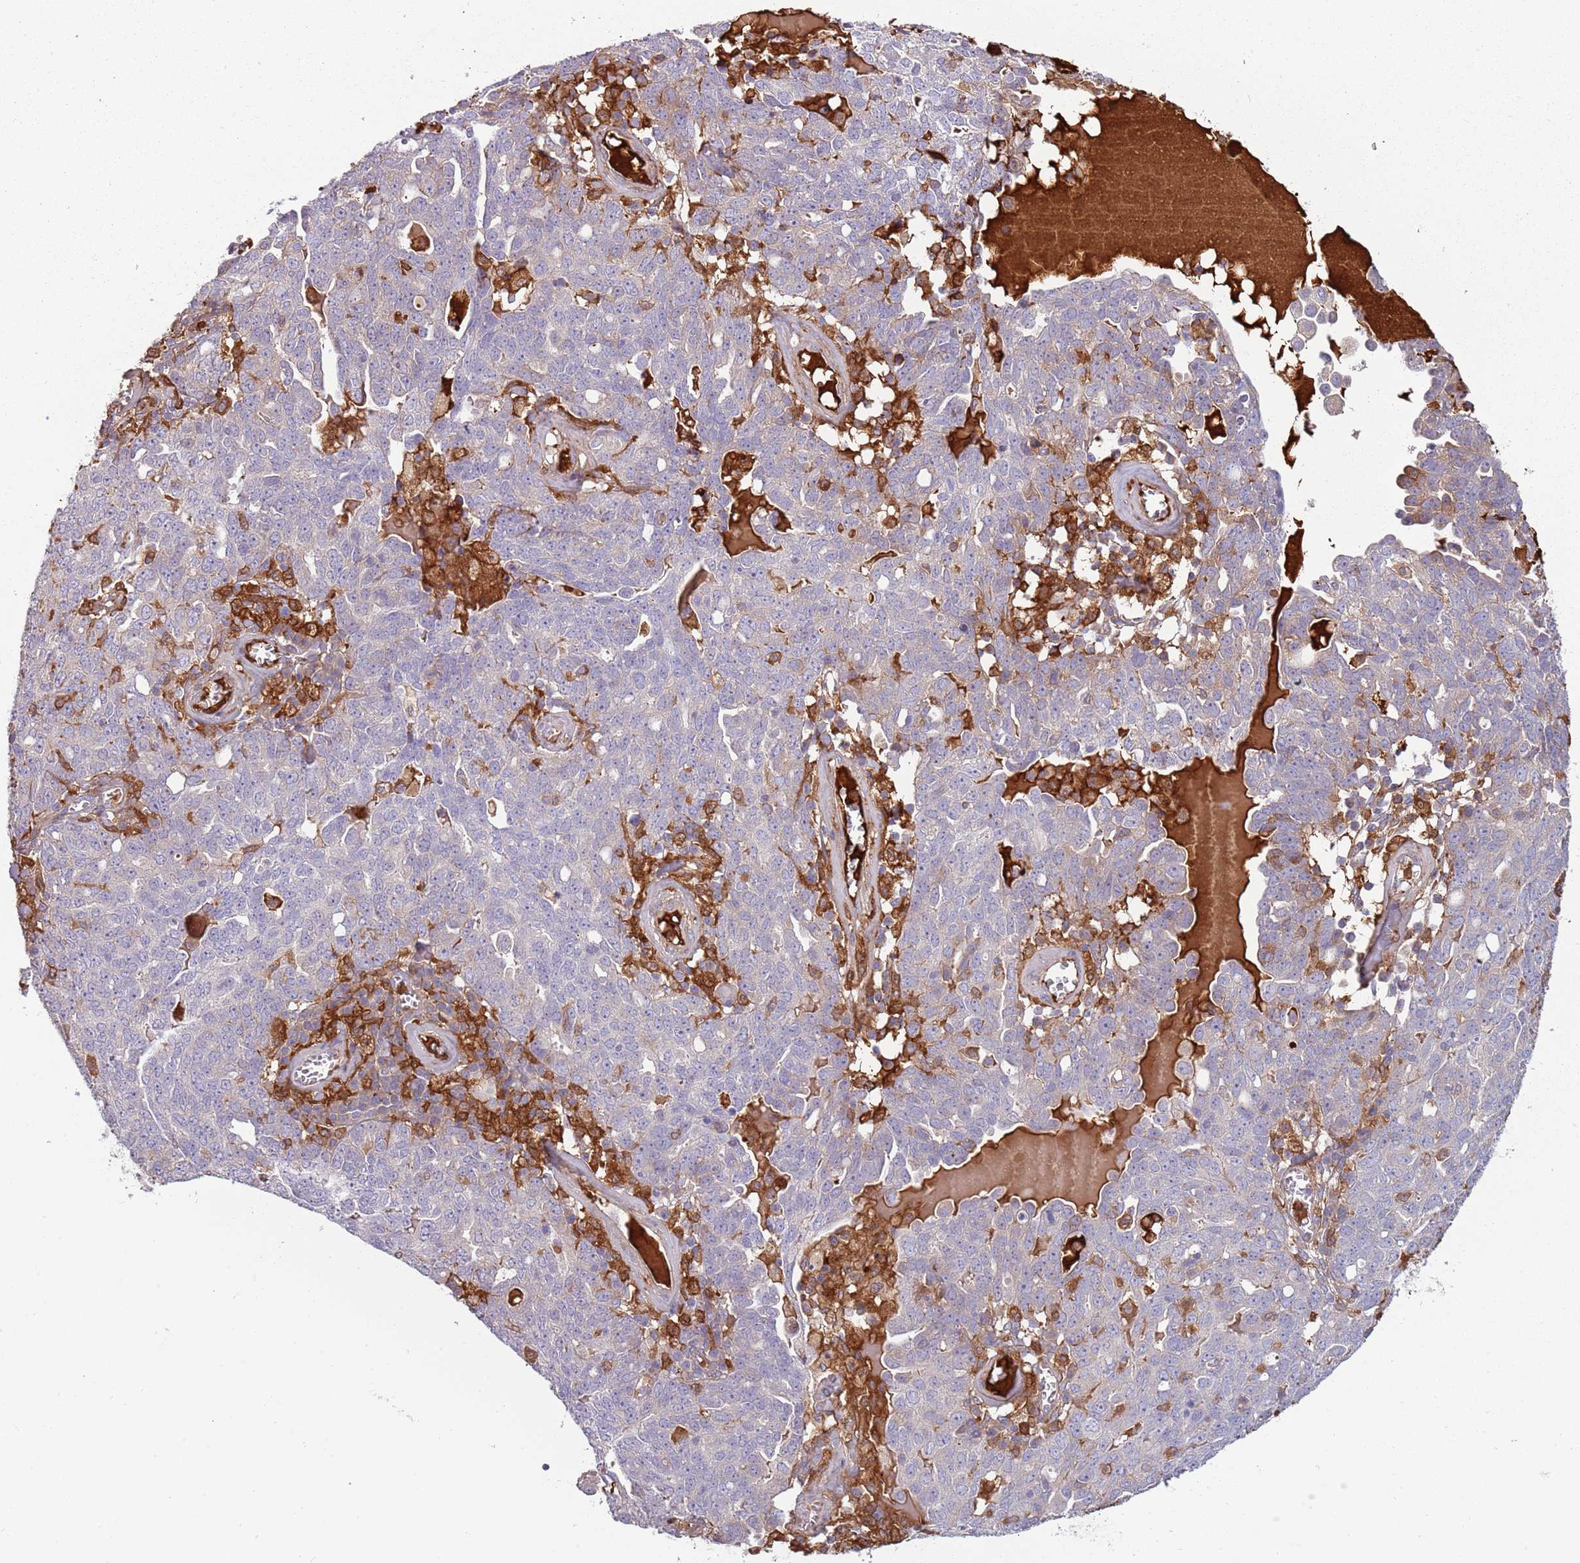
{"staining": {"intensity": "negative", "quantity": "none", "location": "none"}, "tissue": "ovarian cancer", "cell_type": "Tumor cells", "image_type": "cancer", "snomed": [{"axis": "morphology", "description": "Carcinoma, endometroid"}, {"axis": "topography", "description": "Ovary"}], "caption": "An immunohistochemistry (IHC) micrograph of endometroid carcinoma (ovarian) is shown. There is no staining in tumor cells of endometroid carcinoma (ovarian). (Stains: DAB (3,3'-diaminobenzidine) immunohistochemistry (IHC) with hematoxylin counter stain, Microscopy: brightfield microscopy at high magnification).", "gene": "NADK", "patient": {"sex": "female", "age": 62}}